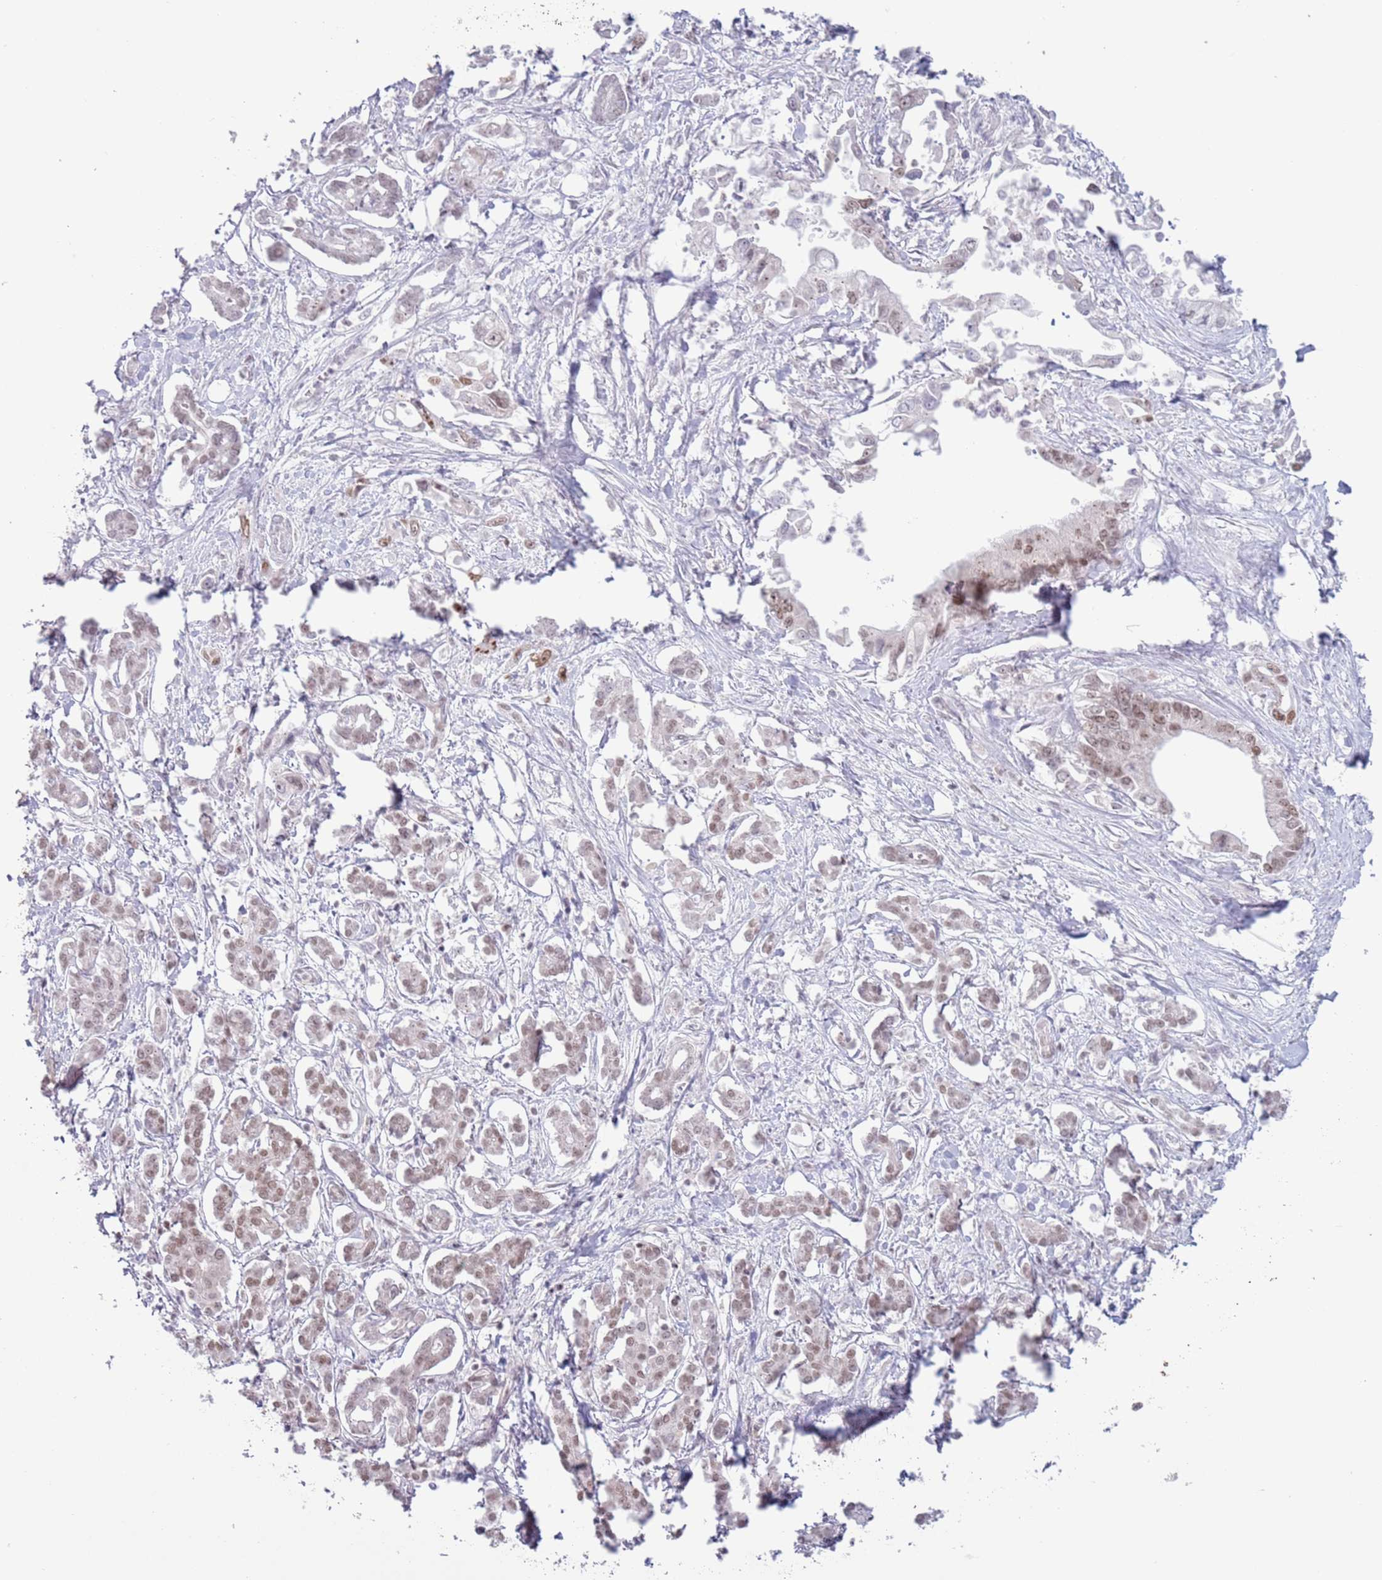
{"staining": {"intensity": "moderate", "quantity": "<25%", "location": "nuclear"}, "tissue": "pancreatic cancer", "cell_type": "Tumor cells", "image_type": "cancer", "snomed": [{"axis": "morphology", "description": "Adenocarcinoma, NOS"}, {"axis": "topography", "description": "Pancreas"}], "caption": "Pancreatic cancer stained with immunohistochemistry reveals moderate nuclear expression in about <25% of tumor cells.", "gene": "MRPL34", "patient": {"sex": "male", "age": 61}}